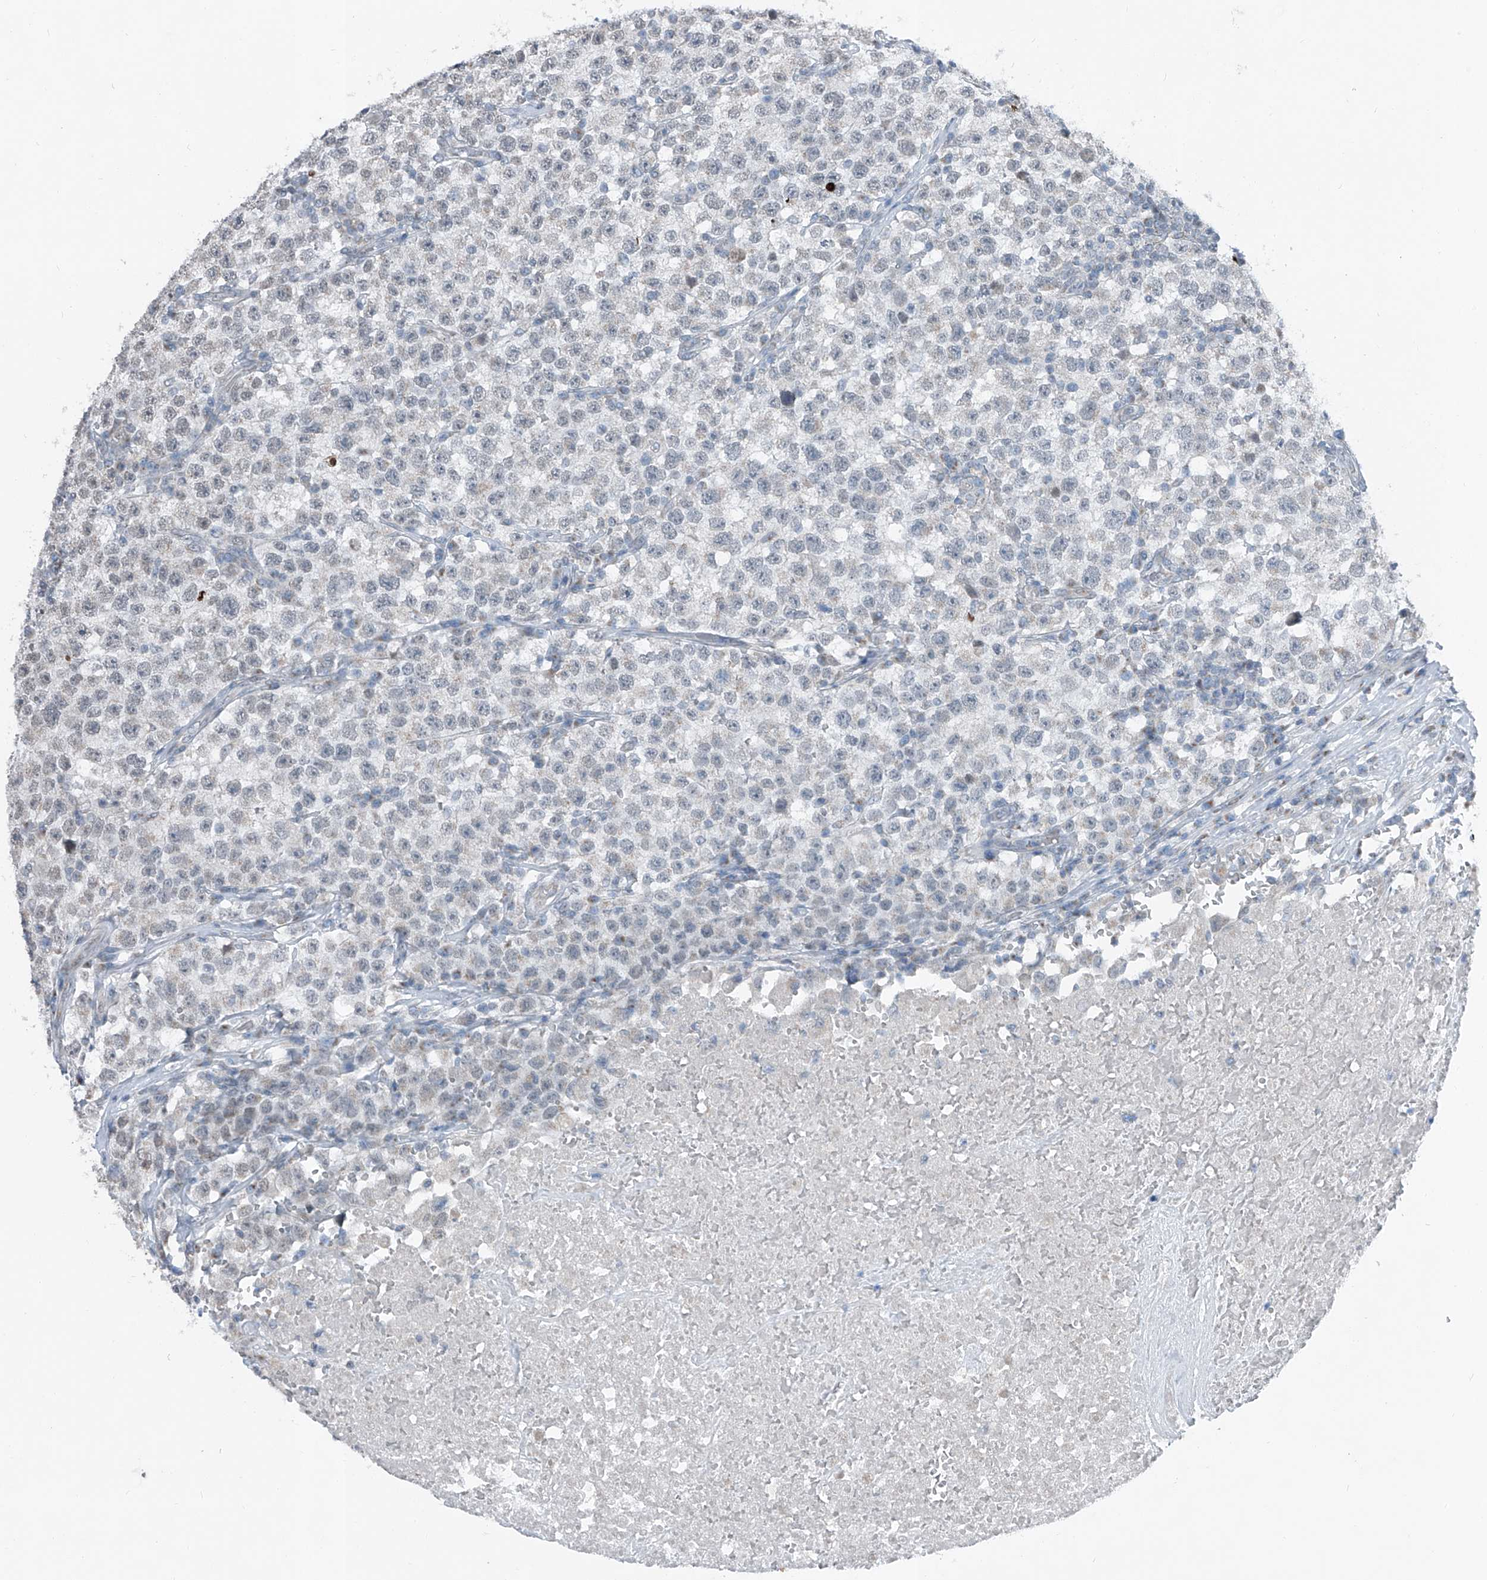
{"staining": {"intensity": "negative", "quantity": "none", "location": "none"}, "tissue": "testis cancer", "cell_type": "Tumor cells", "image_type": "cancer", "snomed": [{"axis": "morphology", "description": "Seminoma, NOS"}, {"axis": "topography", "description": "Testis"}], "caption": "This is an immunohistochemistry (IHC) histopathology image of human testis seminoma. There is no expression in tumor cells.", "gene": "DYRK1B", "patient": {"sex": "male", "age": 22}}